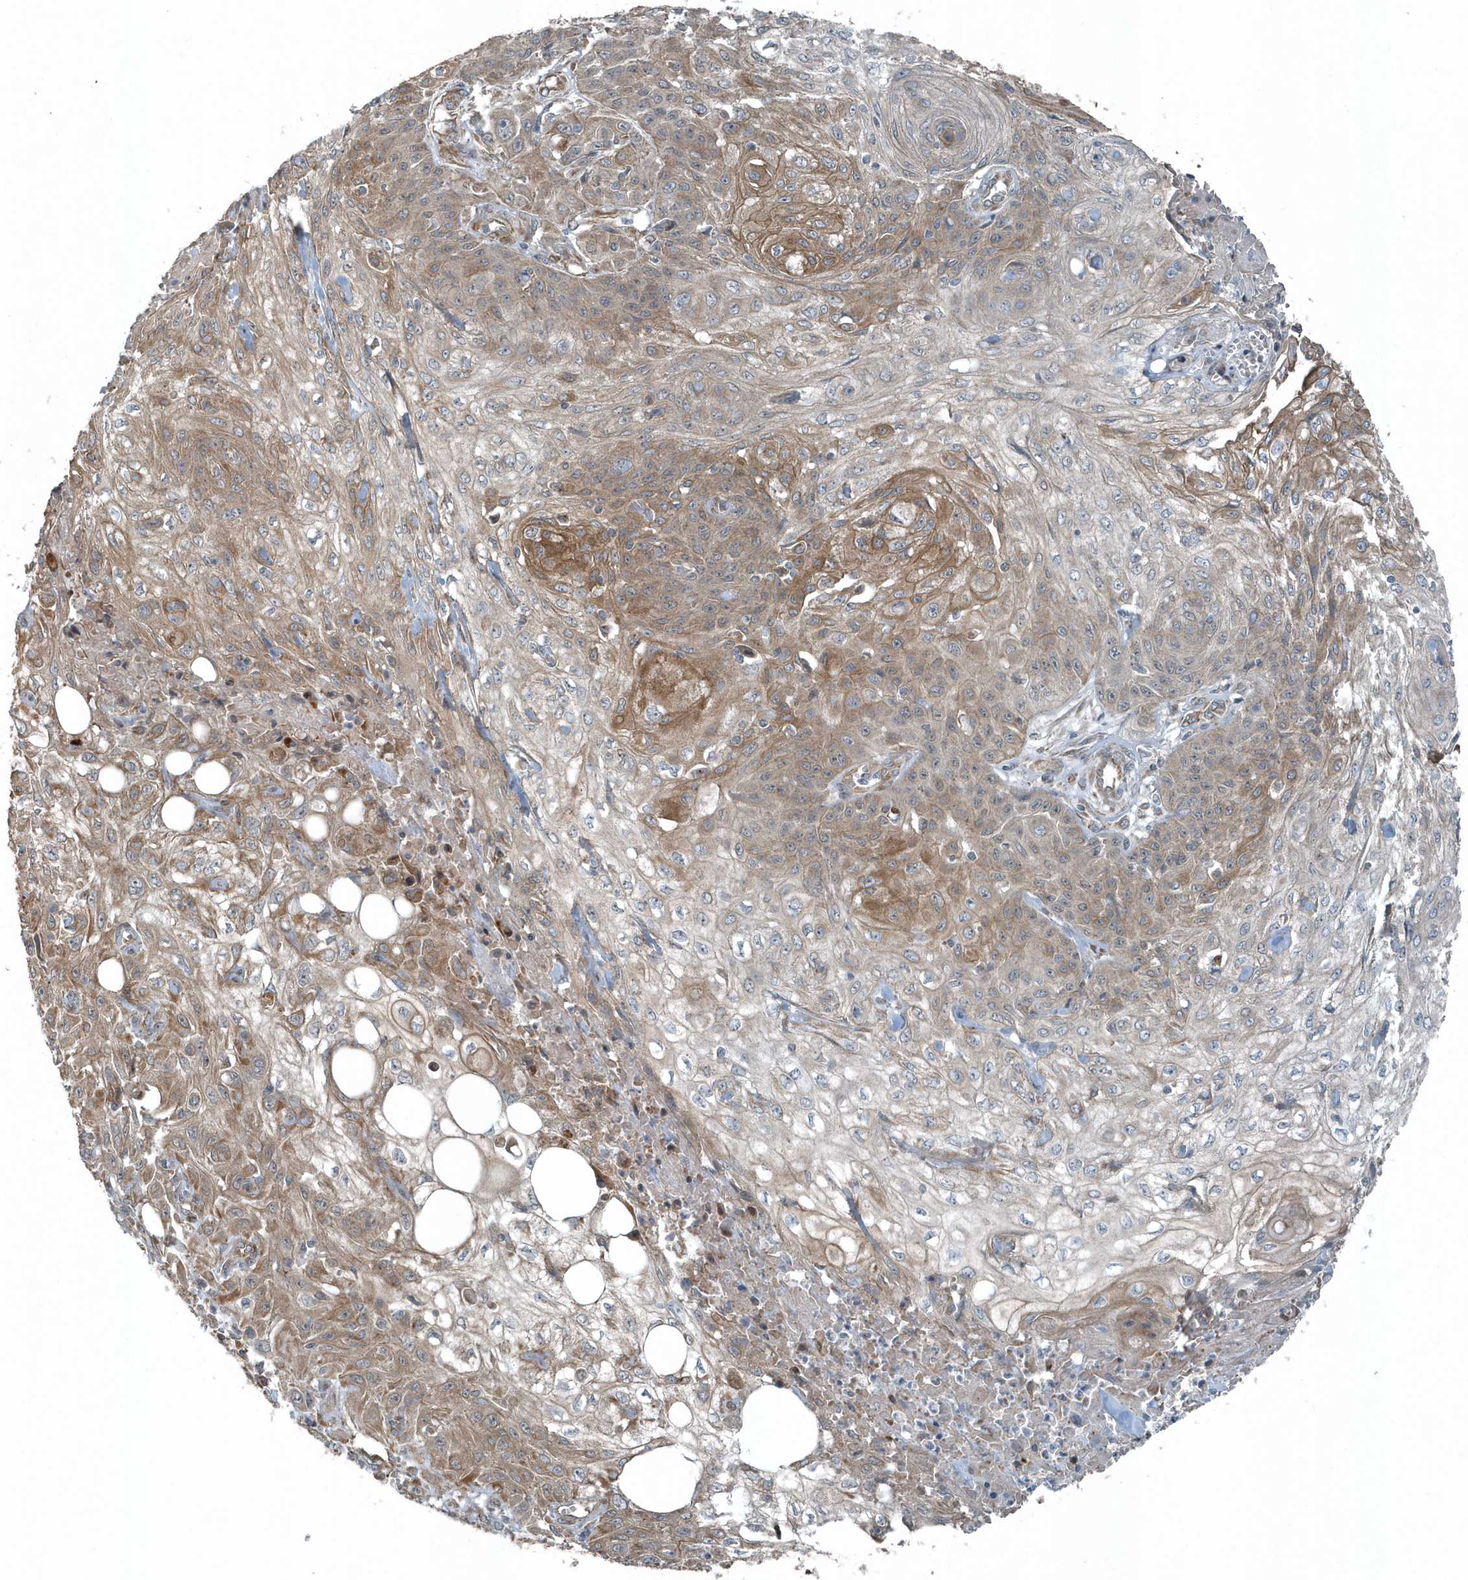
{"staining": {"intensity": "moderate", "quantity": "25%-75%", "location": "cytoplasmic/membranous"}, "tissue": "skin cancer", "cell_type": "Tumor cells", "image_type": "cancer", "snomed": [{"axis": "morphology", "description": "Squamous cell carcinoma, NOS"}, {"axis": "morphology", "description": "Squamous cell carcinoma, metastatic, NOS"}, {"axis": "topography", "description": "Skin"}, {"axis": "topography", "description": "Lymph node"}], "caption": "The immunohistochemical stain highlights moderate cytoplasmic/membranous positivity in tumor cells of skin cancer tissue. Using DAB (brown) and hematoxylin (blue) stains, captured at high magnification using brightfield microscopy.", "gene": "GCC2", "patient": {"sex": "male", "age": 75}}